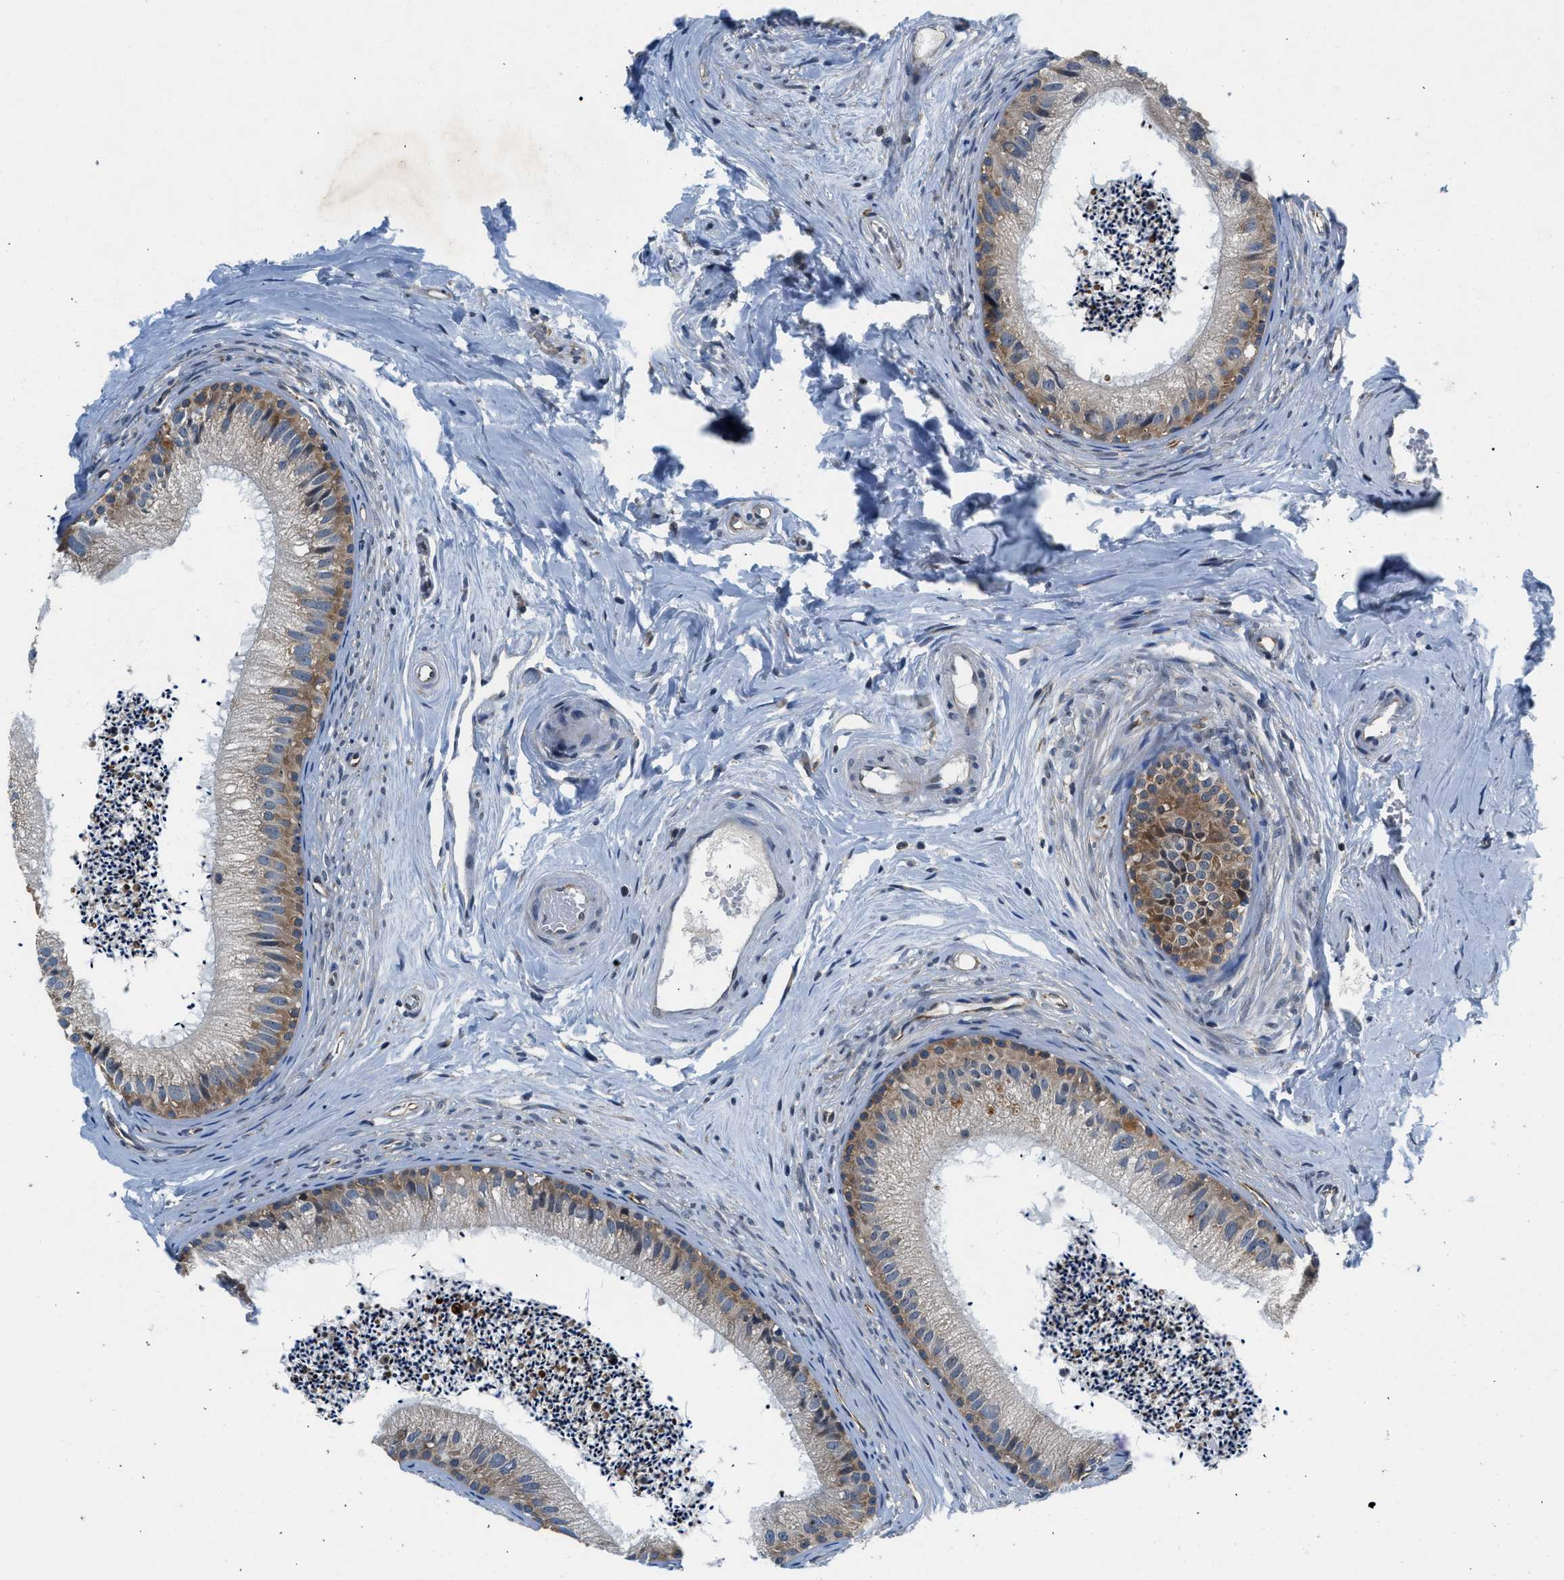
{"staining": {"intensity": "moderate", "quantity": "25%-75%", "location": "cytoplasmic/membranous"}, "tissue": "epididymis", "cell_type": "Glandular cells", "image_type": "normal", "snomed": [{"axis": "morphology", "description": "Normal tissue, NOS"}, {"axis": "topography", "description": "Epididymis"}], "caption": "A medium amount of moderate cytoplasmic/membranous expression is identified in about 25%-75% of glandular cells in unremarkable epididymis.", "gene": "PA2G4", "patient": {"sex": "male", "age": 56}}